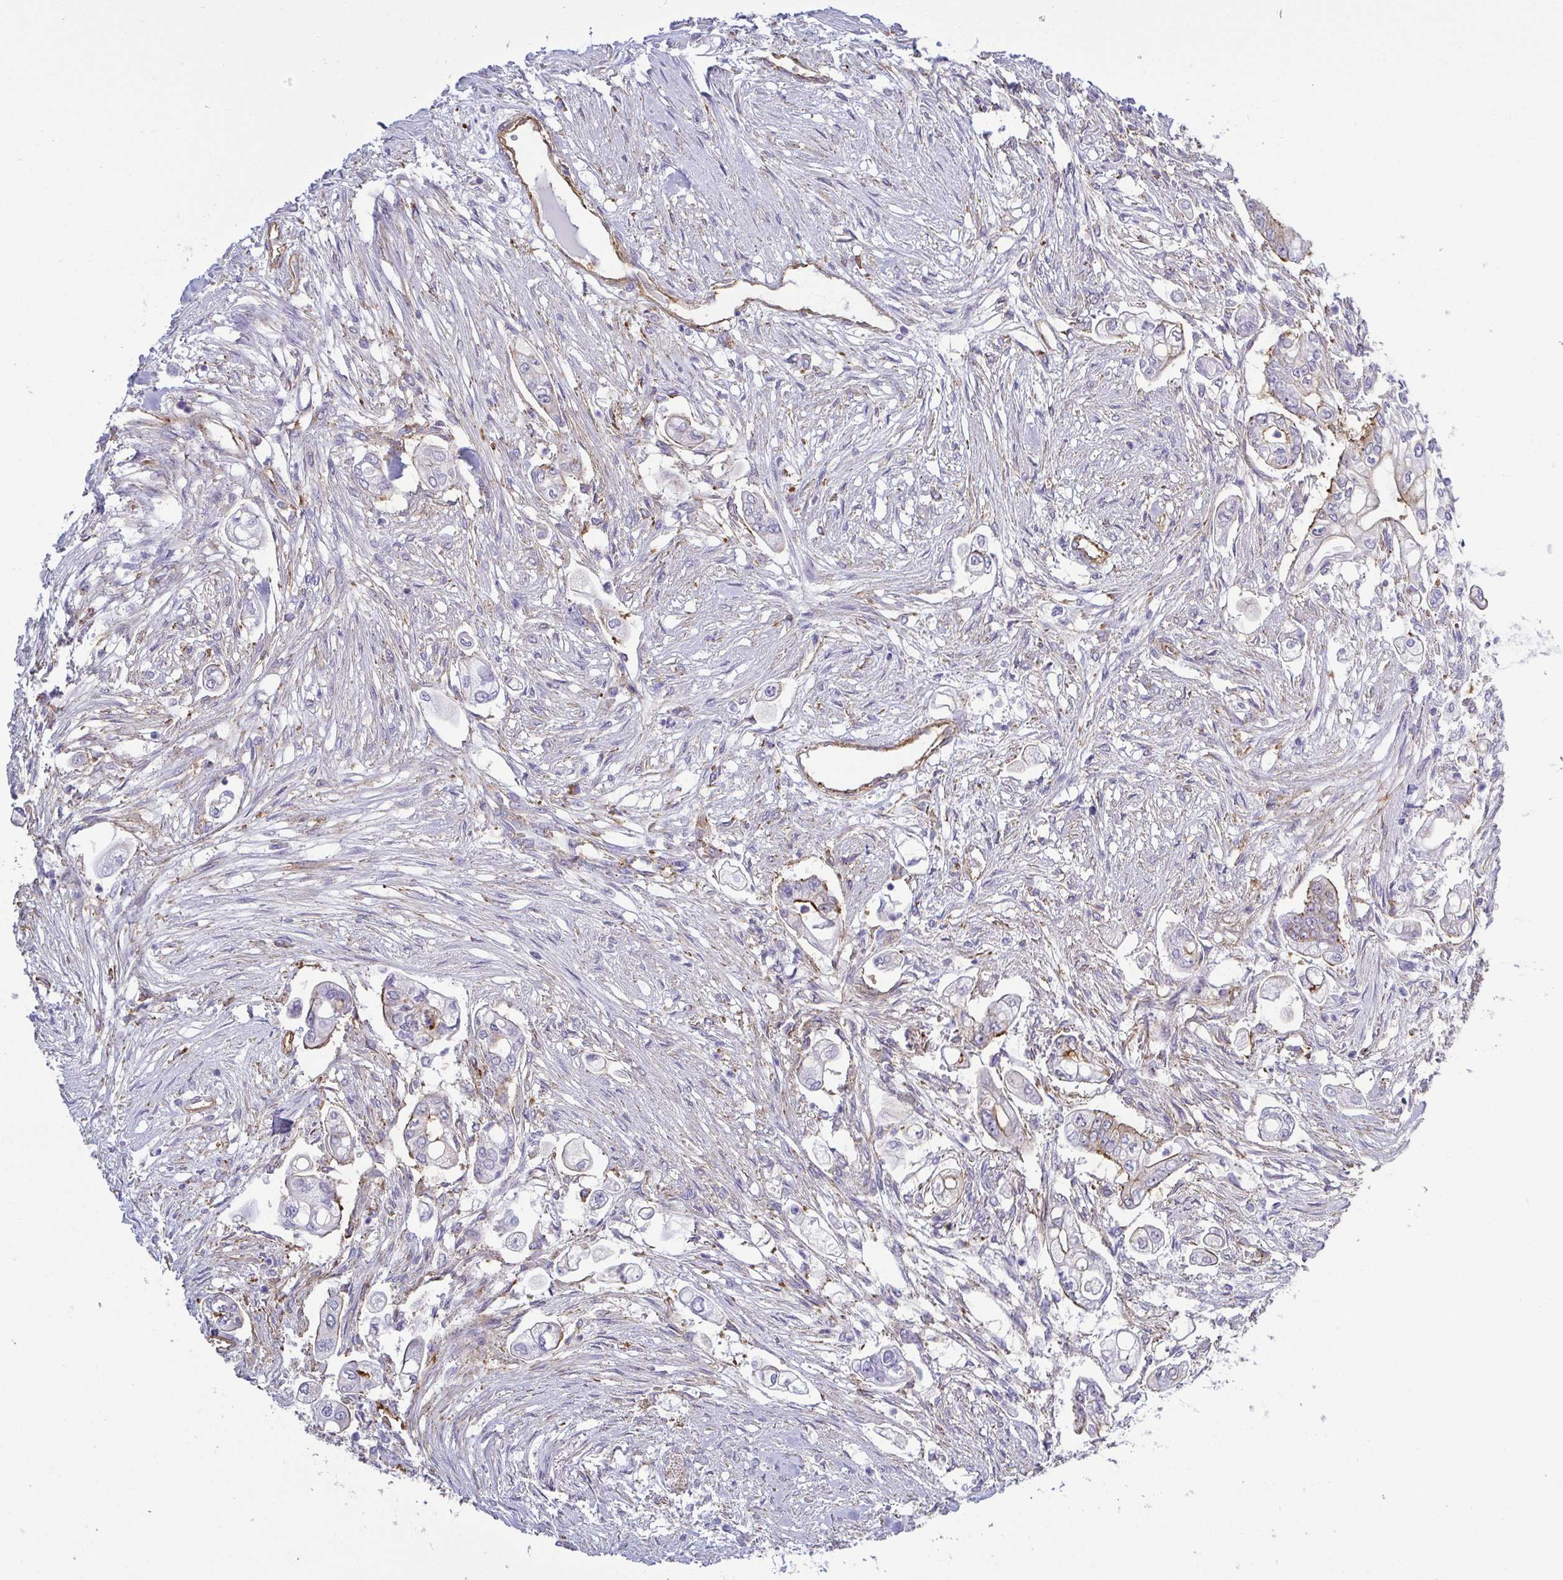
{"staining": {"intensity": "moderate", "quantity": "<25%", "location": "cytoplasmic/membranous"}, "tissue": "pancreatic cancer", "cell_type": "Tumor cells", "image_type": "cancer", "snomed": [{"axis": "morphology", "description": "Adenocarcinoma, NOS"}, {"axis": "topography", "description": "Pancreas"}], "caption": "A histopathology image of adenocarcinoma (pancreatic) stained for a protein reveals moderate cytoplasmic/membranous brown staining in tumor cells.", "gene": "LIMA1", "patient": {"sex": "female", "age": 69}}